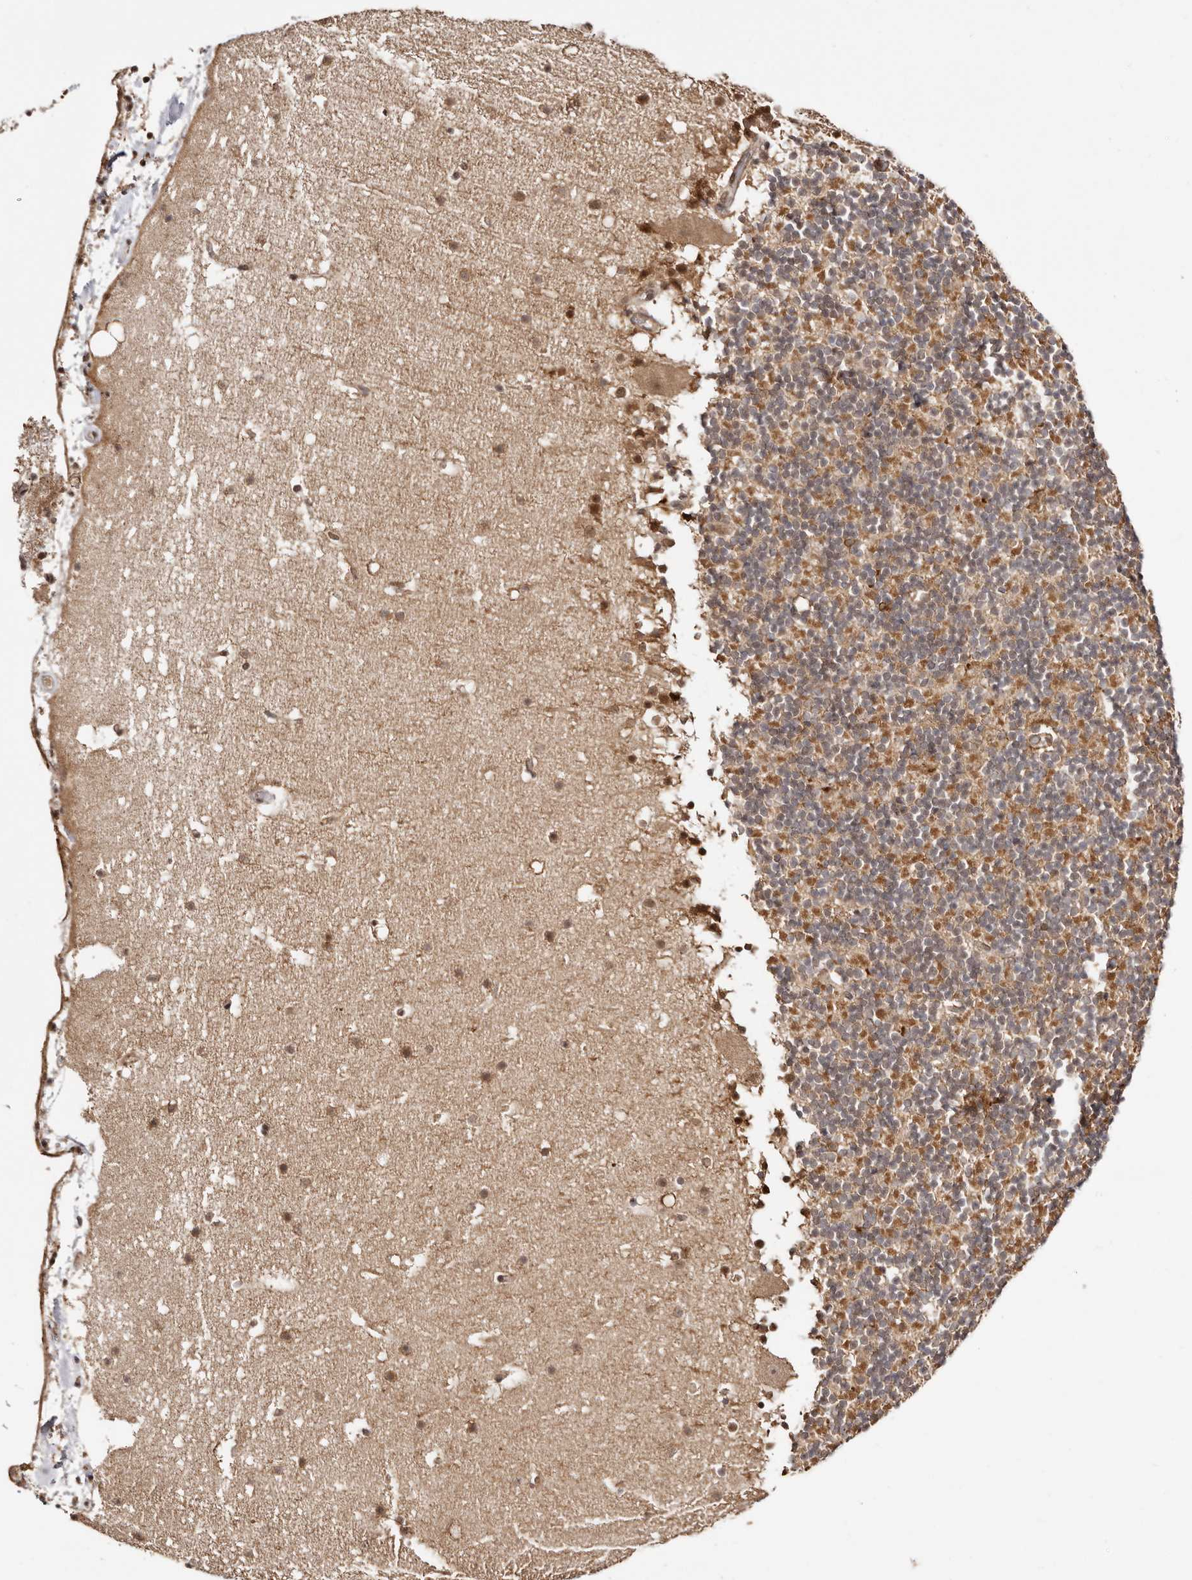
{"staining": {"intensity": "moderate", "quantity": ">75%", "location": "cytoplasmic/membranous"}, "tissue": "cerebellum", "cell_type": "Cells in granular layer", "image_type": "normal", "snomed": [{"axis": "morphology", "description": "Normal tissue, NOS"}, {"axis": "topography", "description": "Cerebellum"}], "caption": "An image showing moderate cytoplasmic/membranous expression in approximately >75% of cells in granular layer in benign cerebellum, as visualized by brown immunohistochemical staining.", "gene": "MED8", "patient": {"sex": "male", "age": 57}}